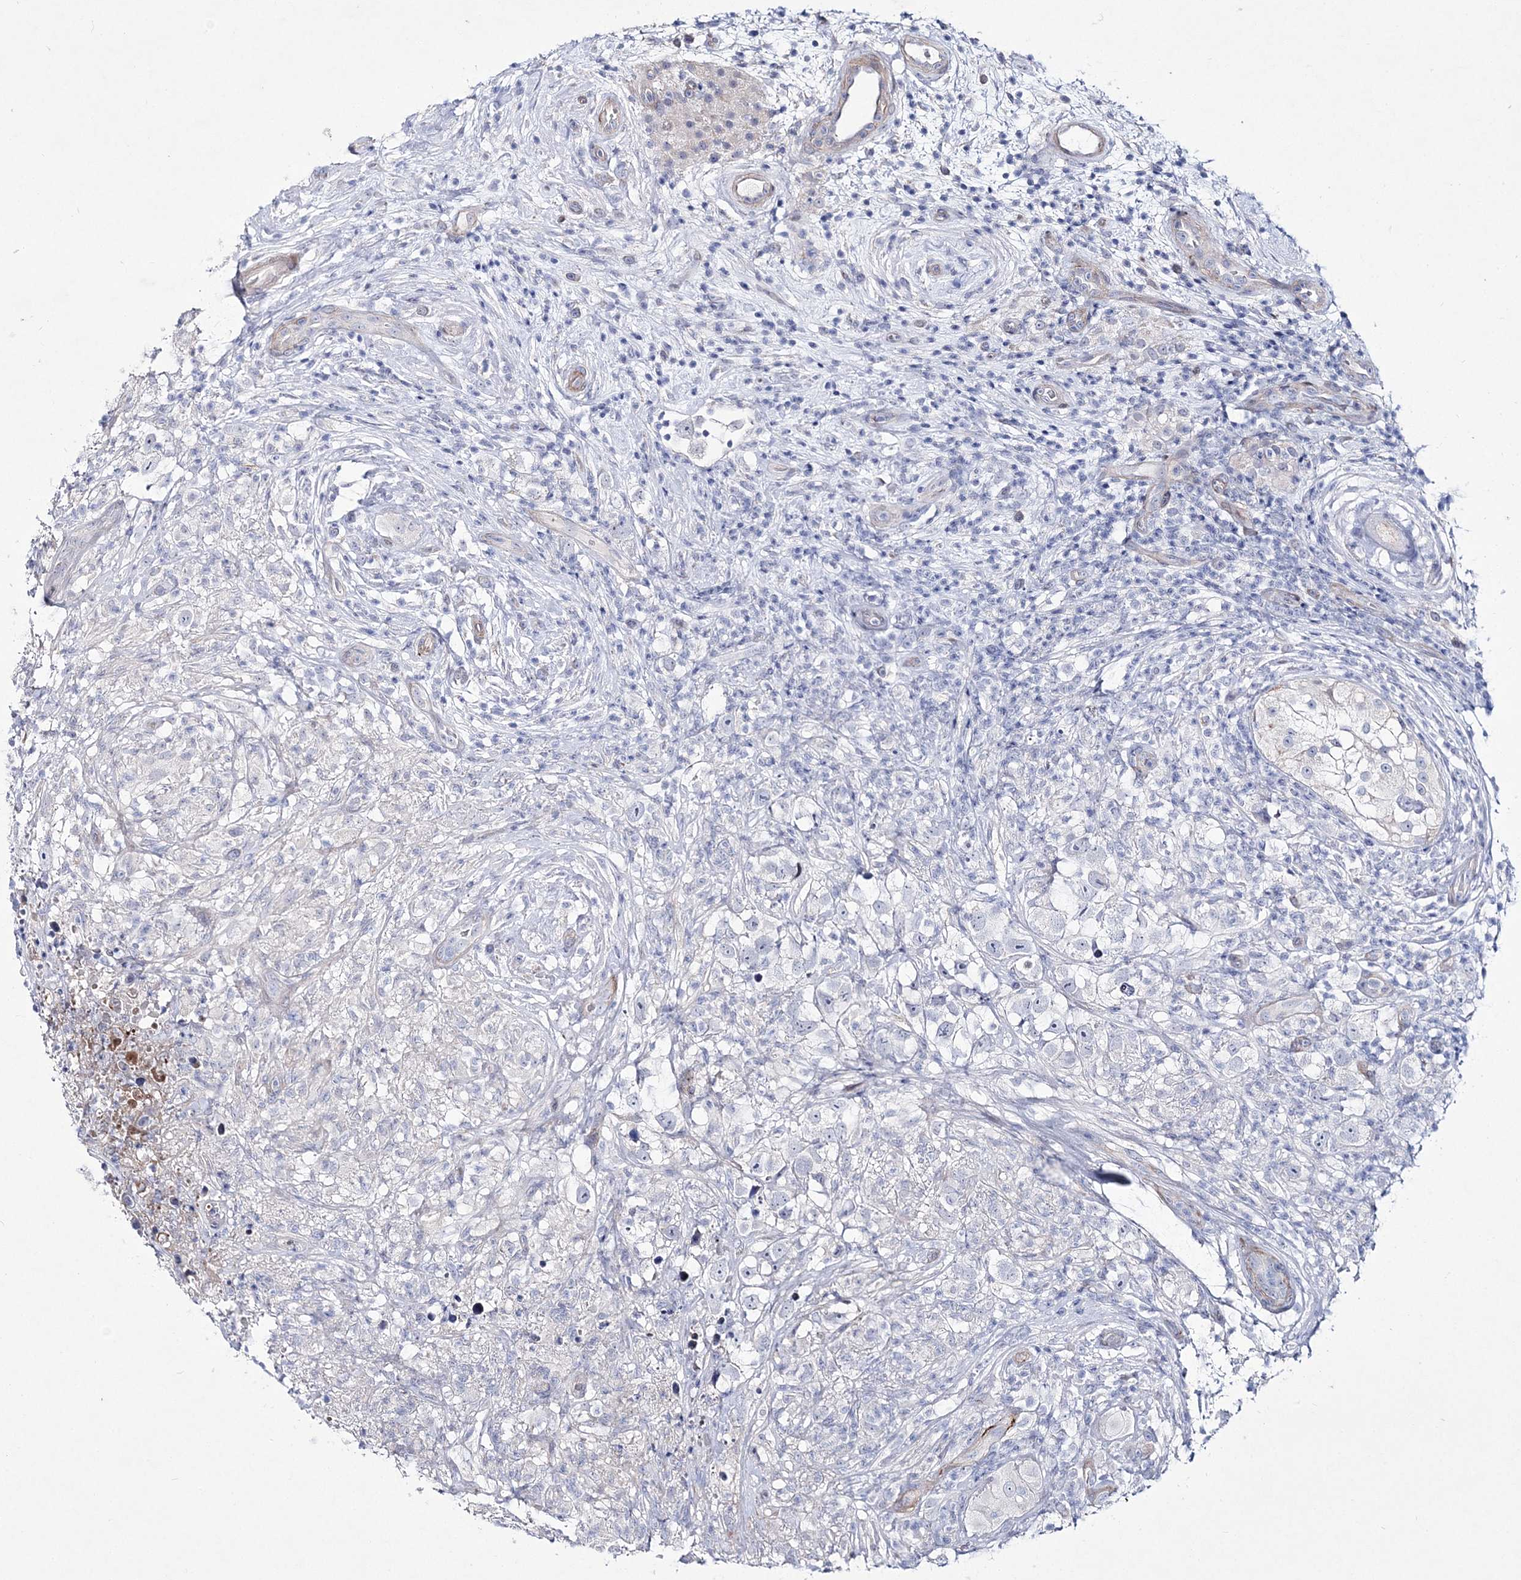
{"staining": {"intensity": "negative", "quantity": "none", "location": "none"}, "tissue": "testis cancer", "cell_type": "Tumor cells", "image_type": "cancer", "snomed": [{"axis": "morphology", "description": "Seminoma, NOS"}, {"axis": "topography", "description": "Testis"}], "caption": "DAB (3,3'-diaminobenzidine) immunohistochemical staining of seminoma (testis) demonstrates no significant staining in tumor cells.", "gene": "ANO1", "patient": {"sex": "male", "age": 49}}